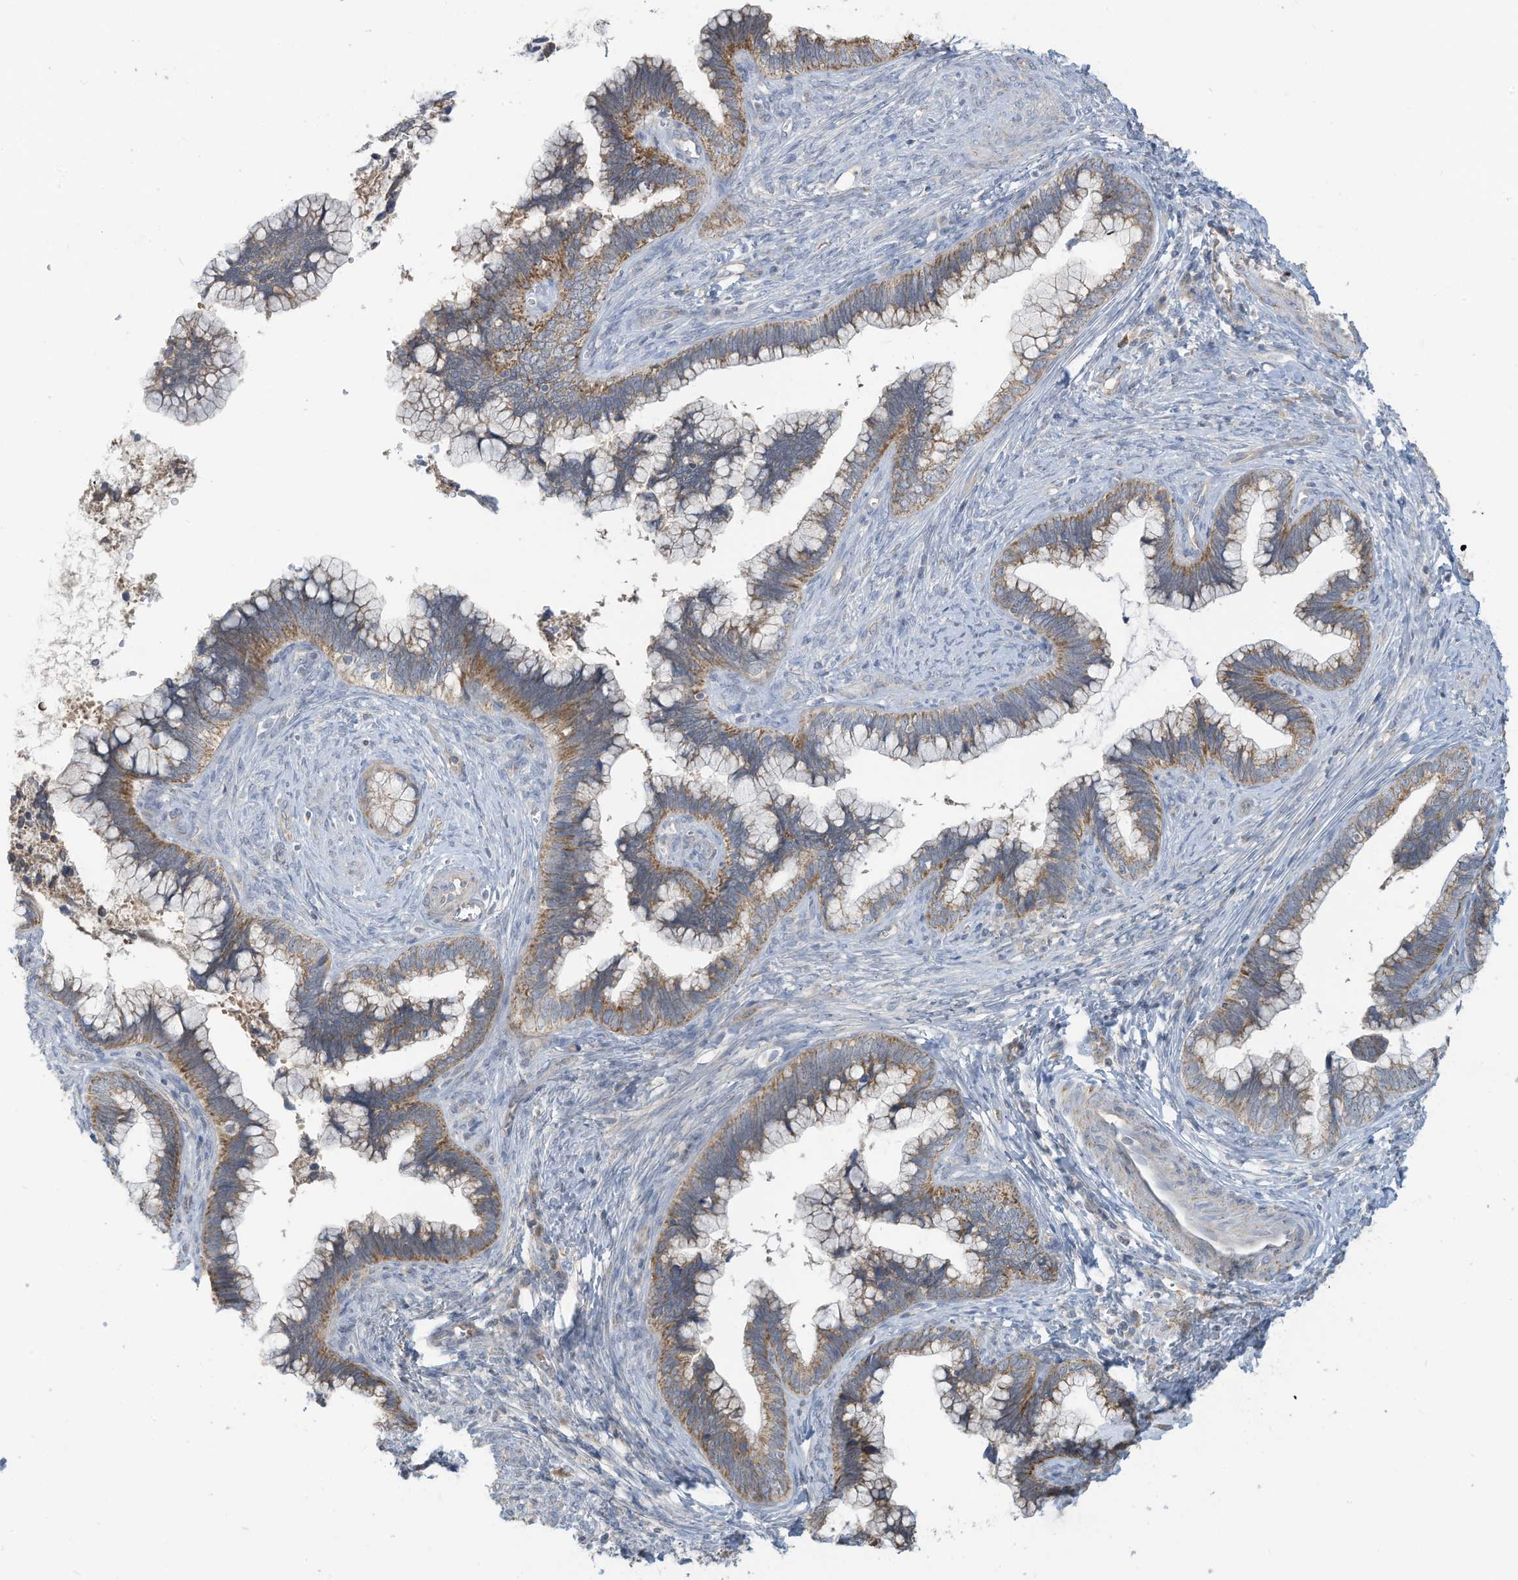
{"staining": {"intensity": "moderate", "quantity": ">75%", "location": "cytoplasmic/membranous"}, "tissue": "cervical cancer", "cell_type": "Tumor cells", "image_type": "cancer", "snomed": [{"axis": "morphology", "description": "Adenocarcinoma, NOS"}, {"axis": "topography", "description": "Cervix"}], "caption": "An immunohistochemistry (IHC) micrograph of neoplastic tissue is shown. Protein staining in brown labels moderate cytoplasmic/membranous positivity in cervical cancer (adenocarcinoma) within tumor cells. (IHC, brightfield microscopy, high magnification).", "gene": "SCGB1D2", "patient": {"sex": "female", "age": 44}}